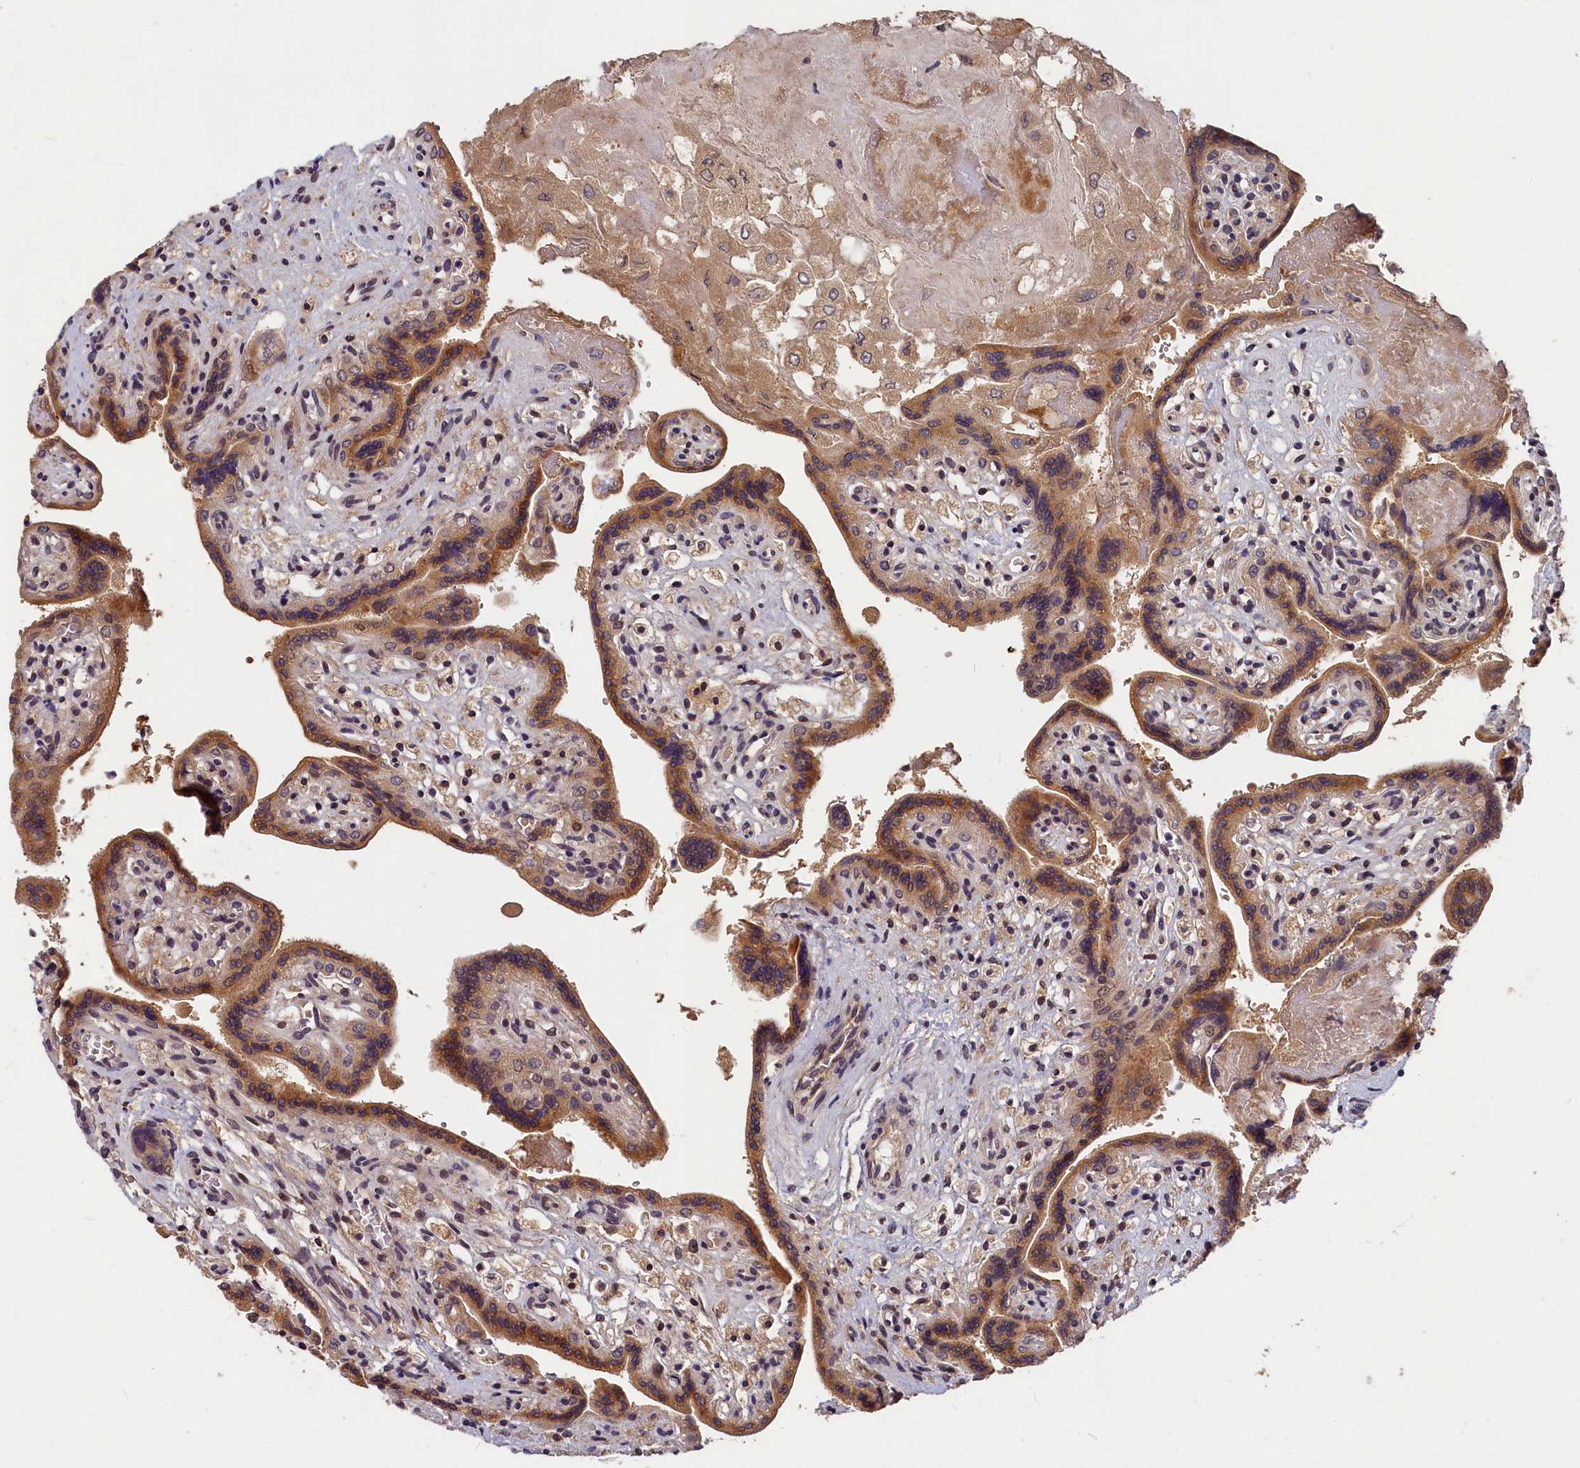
{"staining": {"intensity": "moderate", "quantity": ">75%", "location": "cytoplasmic/membranous"}, "tissue": "placenta", "cell_type": "Trophoblastic cells", "image_type": "normal", "snomed": [{"axis": "morphology", "description": "Normal tissue, NOS"}, {"axis": "topography", "description": "Placenta"}], "caption": "Trophoblastic cells demonstrate medium levels of moderate cytoplasmic/membranous staining in about >75% of cells in normal placenta. Nuclei are stained in blue.", "gene": "ITIH1", "patient": {"sex": "female", "age": 37}}